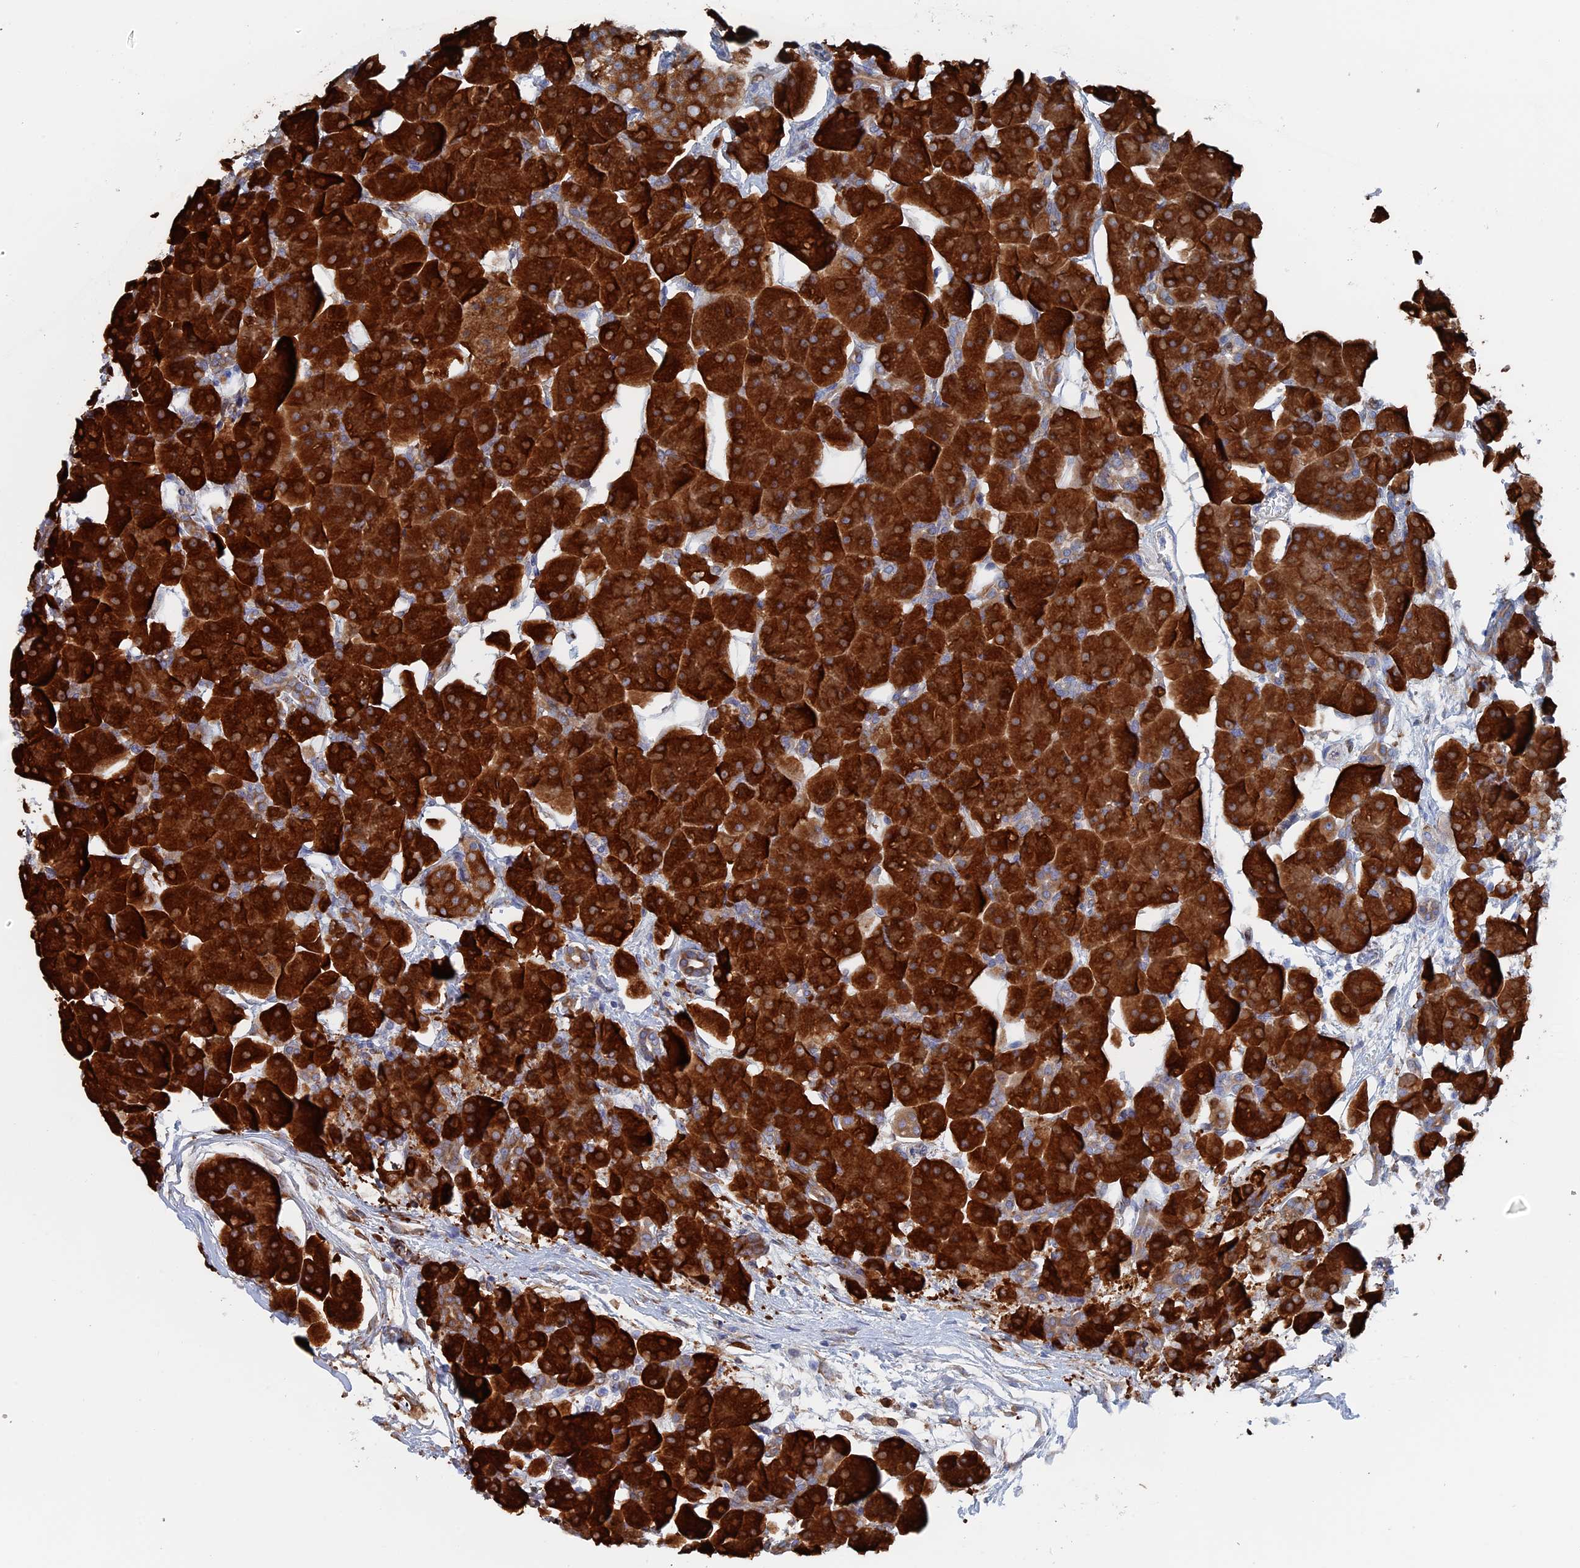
{"staining": {"intensity": "strong", "quantity": ">75%", "location": "cytoplasmic/membranous"}, "tissue": "pancreas", "cell_type": "Exocrine glandular cells", "image_type": "normal", "snomed": [{"axis": "morphology", "description": "Normal tissue, NOS"}, {"axis": "topography", "description": "Pancreas"}], "caption": "High-magnification brightfield microscopy of unremarkable pancreas stained with DAB (3,3'-diaminobenzidine) (brown) and counterstained with hematoxylin (blue). exocrine glandular cells exhibit strong cytoplasmic/membranous expression is present in approximately>75% of cells. (DAB IHC with brightfield microscopy, high magnification).", "gene": "COG7", "patient": {"sex": "male", "age": 66}}